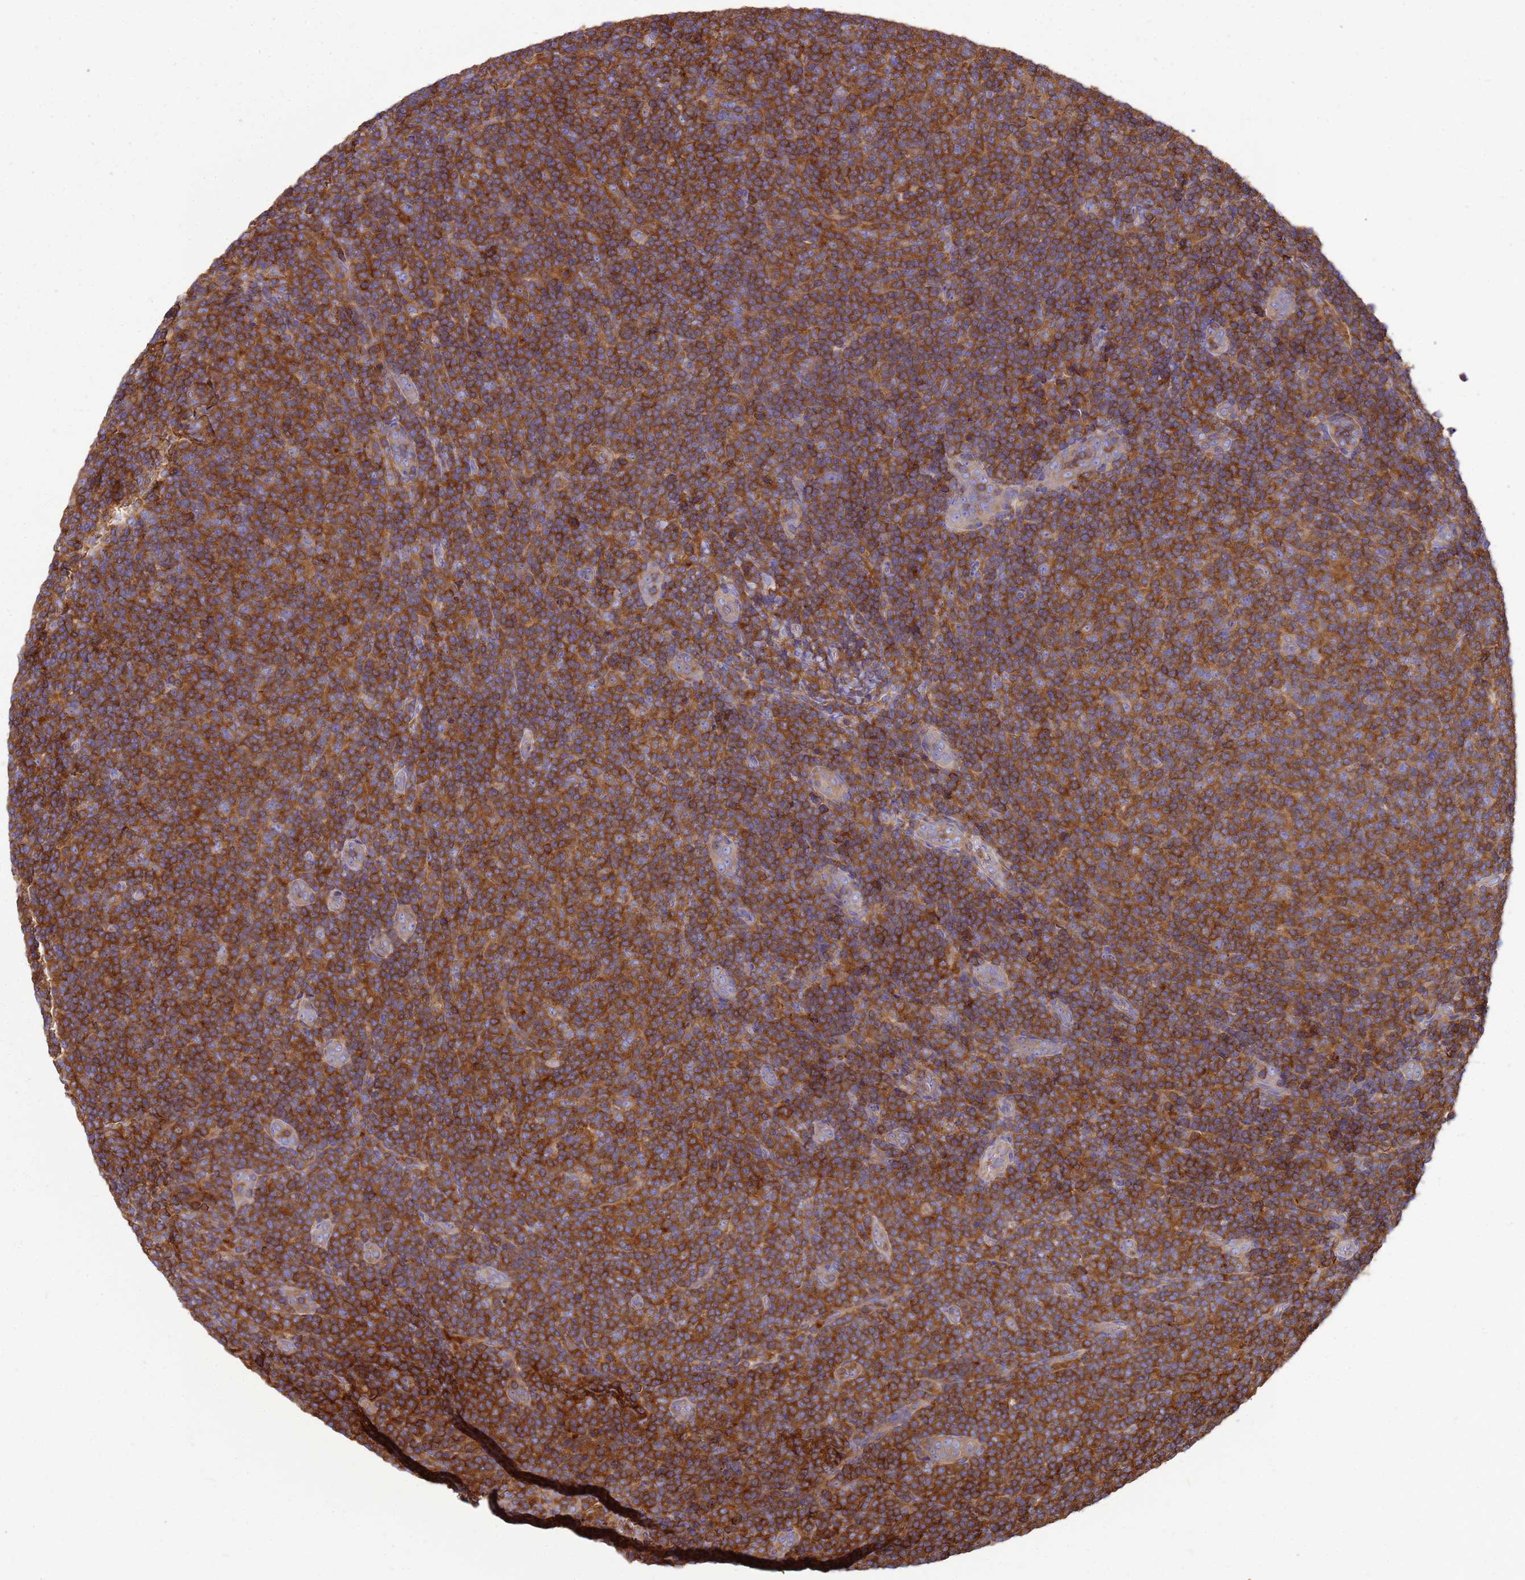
{"staining": {"intensity": "strong", "quantity": ">75%", "location": "cytoplasmic/membranous"}, "tissue": "lymphoma", "cell_type": "Tumor cells", "image_type": "cancer", "snomed": [{"axis": "morphology", "description": "Malignant lymphoma, non-Hodgkin's type, Low grade"}, {"axis": "topography", "description": "Lymph node"}], "caption": "Immunohistochemical staining of lymphoma shows strong cytoplasmic/membranous protein expression in about >75% of tumor cells.", "gene": "ZNF235", "patient": {"sex": "male", "age": 66}}